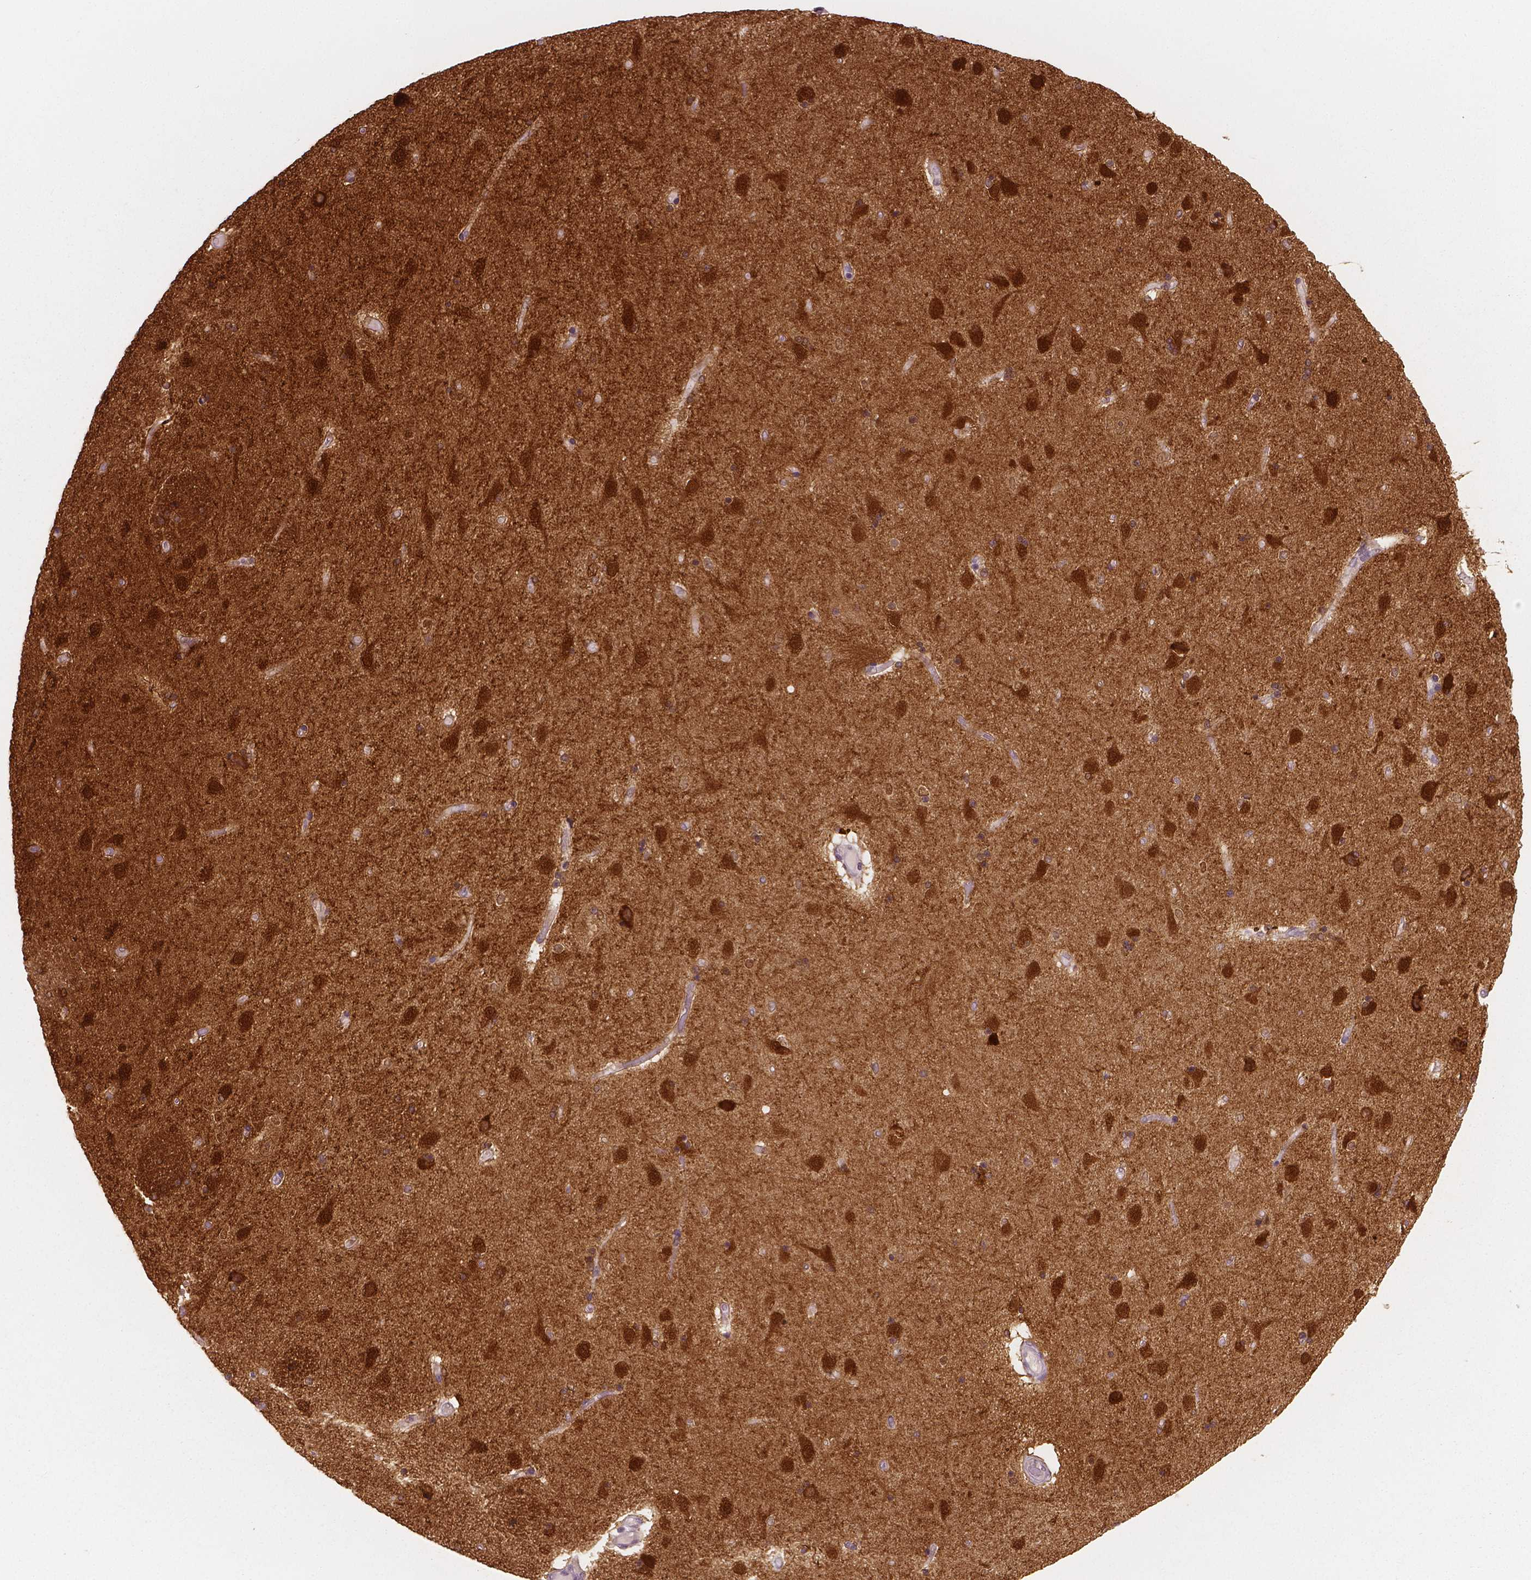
{"staining": {"intensity": "moderate", "quantity": "<25%", "location": "nuclear"}, "tissue": "caudate", "cell_type": "Glial cells", "image_type": "normal", "snomed": [{"axis": "morphology", "description": "Normal tissue, NOS"}, {"axis": "topography", "description": "Lateral ventricle wall"}], "caption": "A photomicrograph showing moderate nuclear staining in about <25% of glial cells in normal caudate, as visualized by brown immunohistochemical staining.", "gene": "NECAB1", "patient": {"sex": "female", "age": 71}}